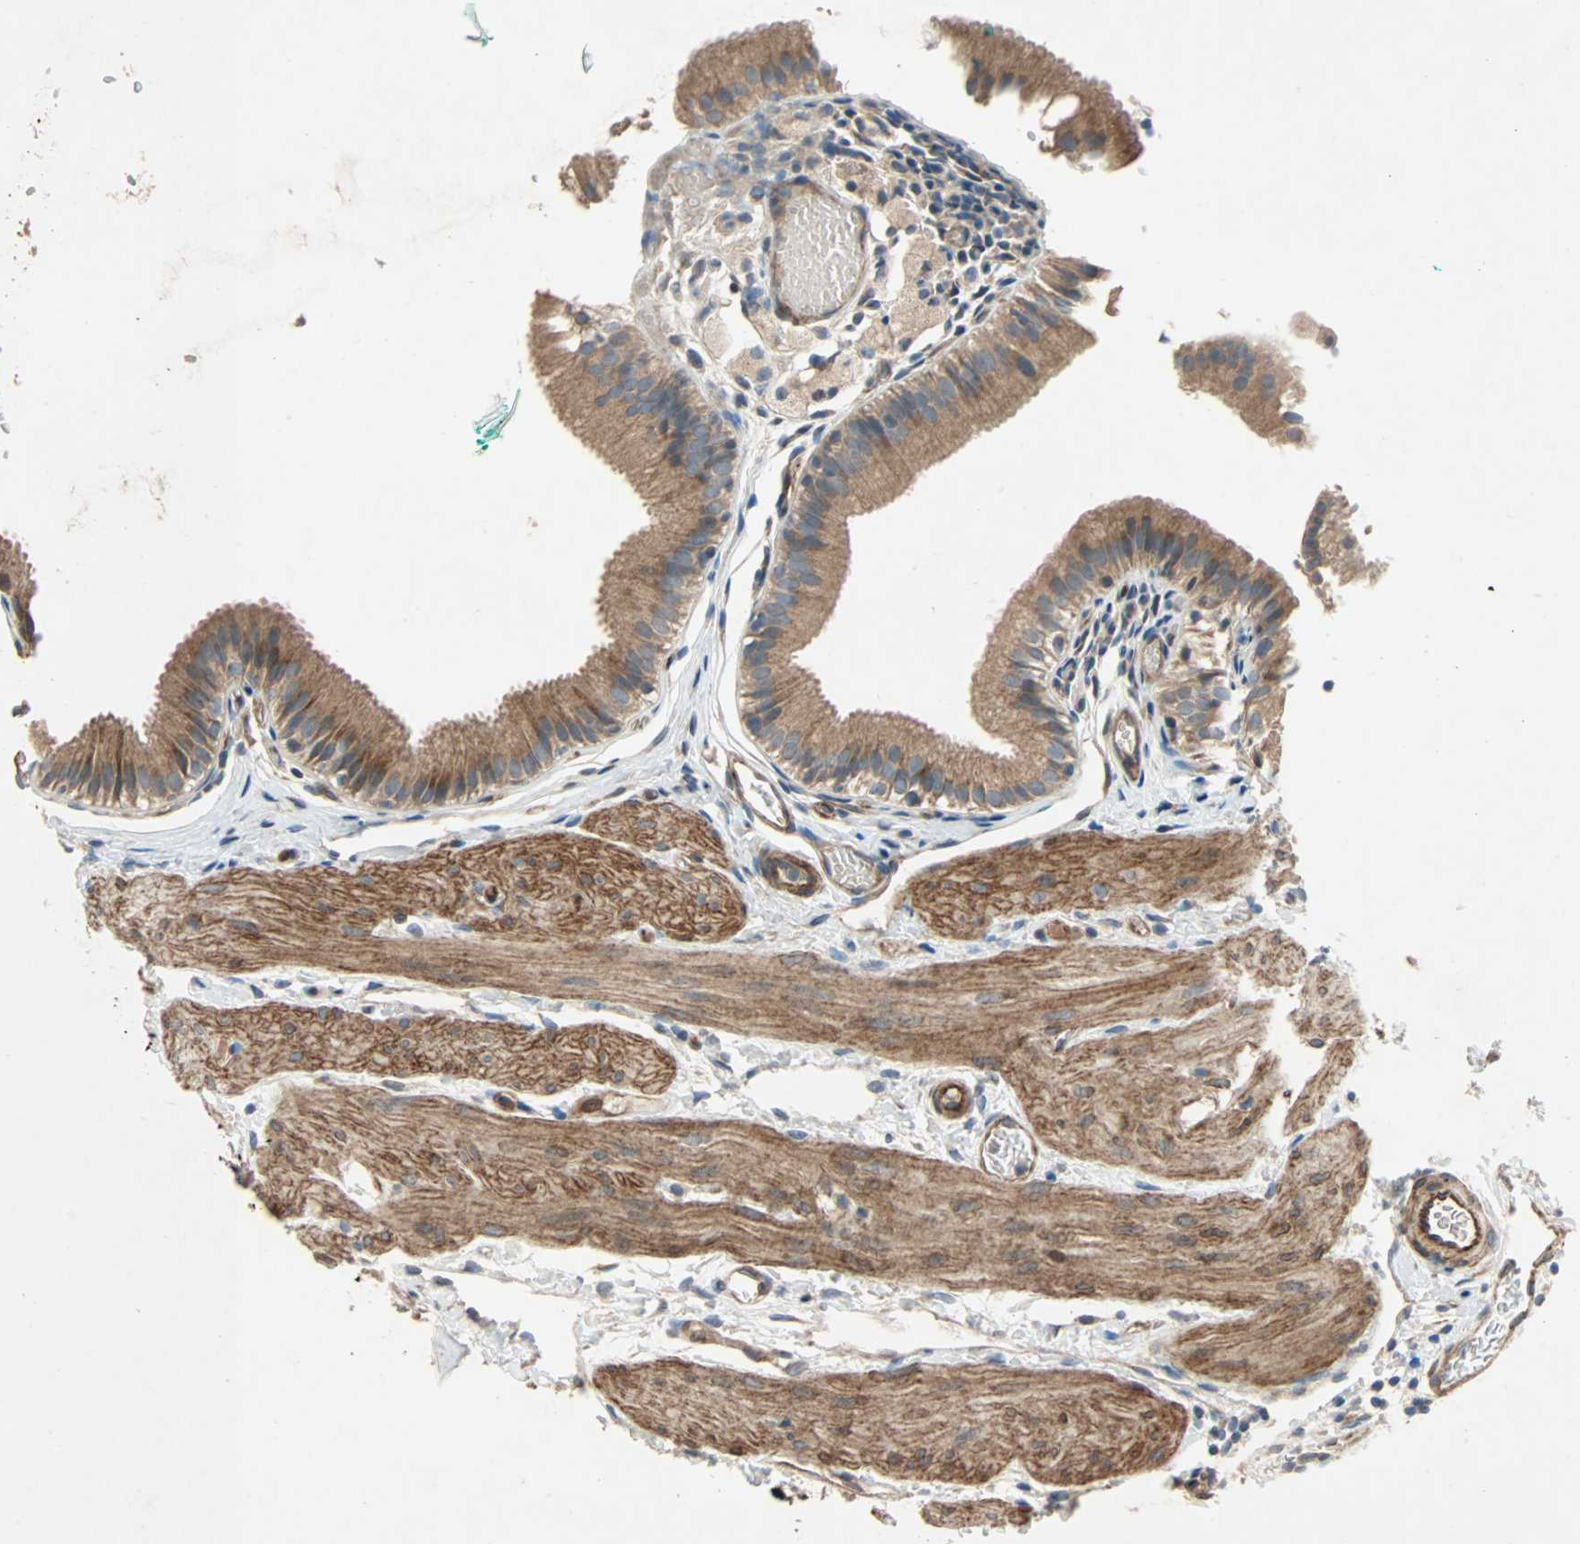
{"staining": {"intensity": "moderate", "quantity": ">75%", "location": "cytoplasmic/membranous"}, "tissue": "gallbladder", "cell_type": "Glandular cells", "image_type": "normal", "snomed": [{"axis": "morphology", "description": "Normal tissue, NOS"}, {"axis": "topography", "description": "Gallbladder"}], "caption": "A histopathology image of gallbladder stained for a protein displays moderate cytoplasmic/membranous brown staining in glandular cells. (Brightfield microscopy of DAB IHC at high magnification).", "gene": "XYLT1", "patient": {"sex": "female", "age": 26}}